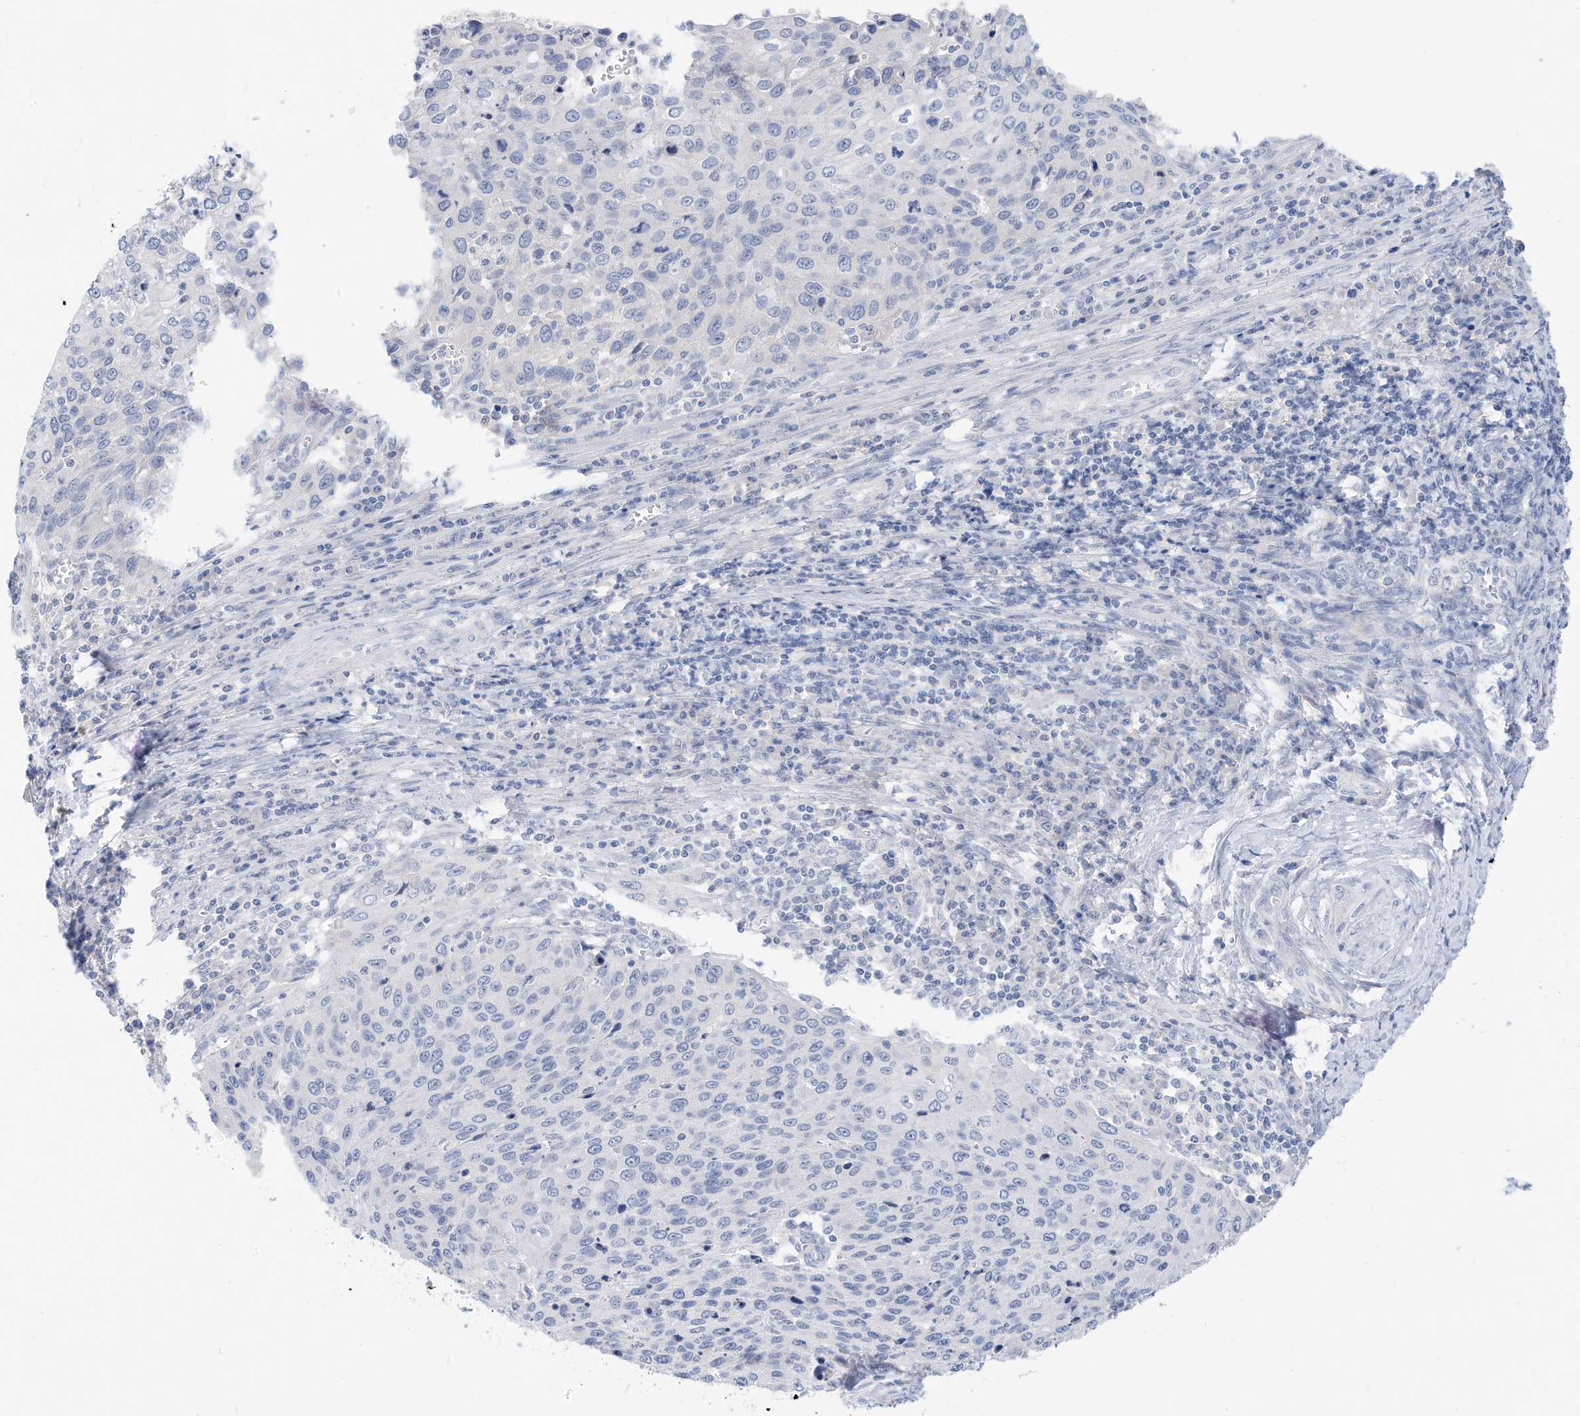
{"staining": {"intensity": "negative", "quantity": "none", "location": "none"}, "tissue": "cervical cancer", "cell_type": "Tumor cells", "image_type": "cancer", "snomed": [{"axis": "morphology", "description": "Squamous cell carcinoma, NOS"}, {"axis": "topography", "description": "Cervix"}], "caption": "High magnification brightfield microscopy of squamous cell carcinoma (cervical) stained with DAB (brown) and counterstained with hematoxylin (blue): tumor cells show no significant expression. (DAB (3,3'-diaminobenzidine) IHC visualized using brightfield microscopy, high magnification).", "gene": "SPOCD1", "patient": {"sex": "female", "age": 32}}